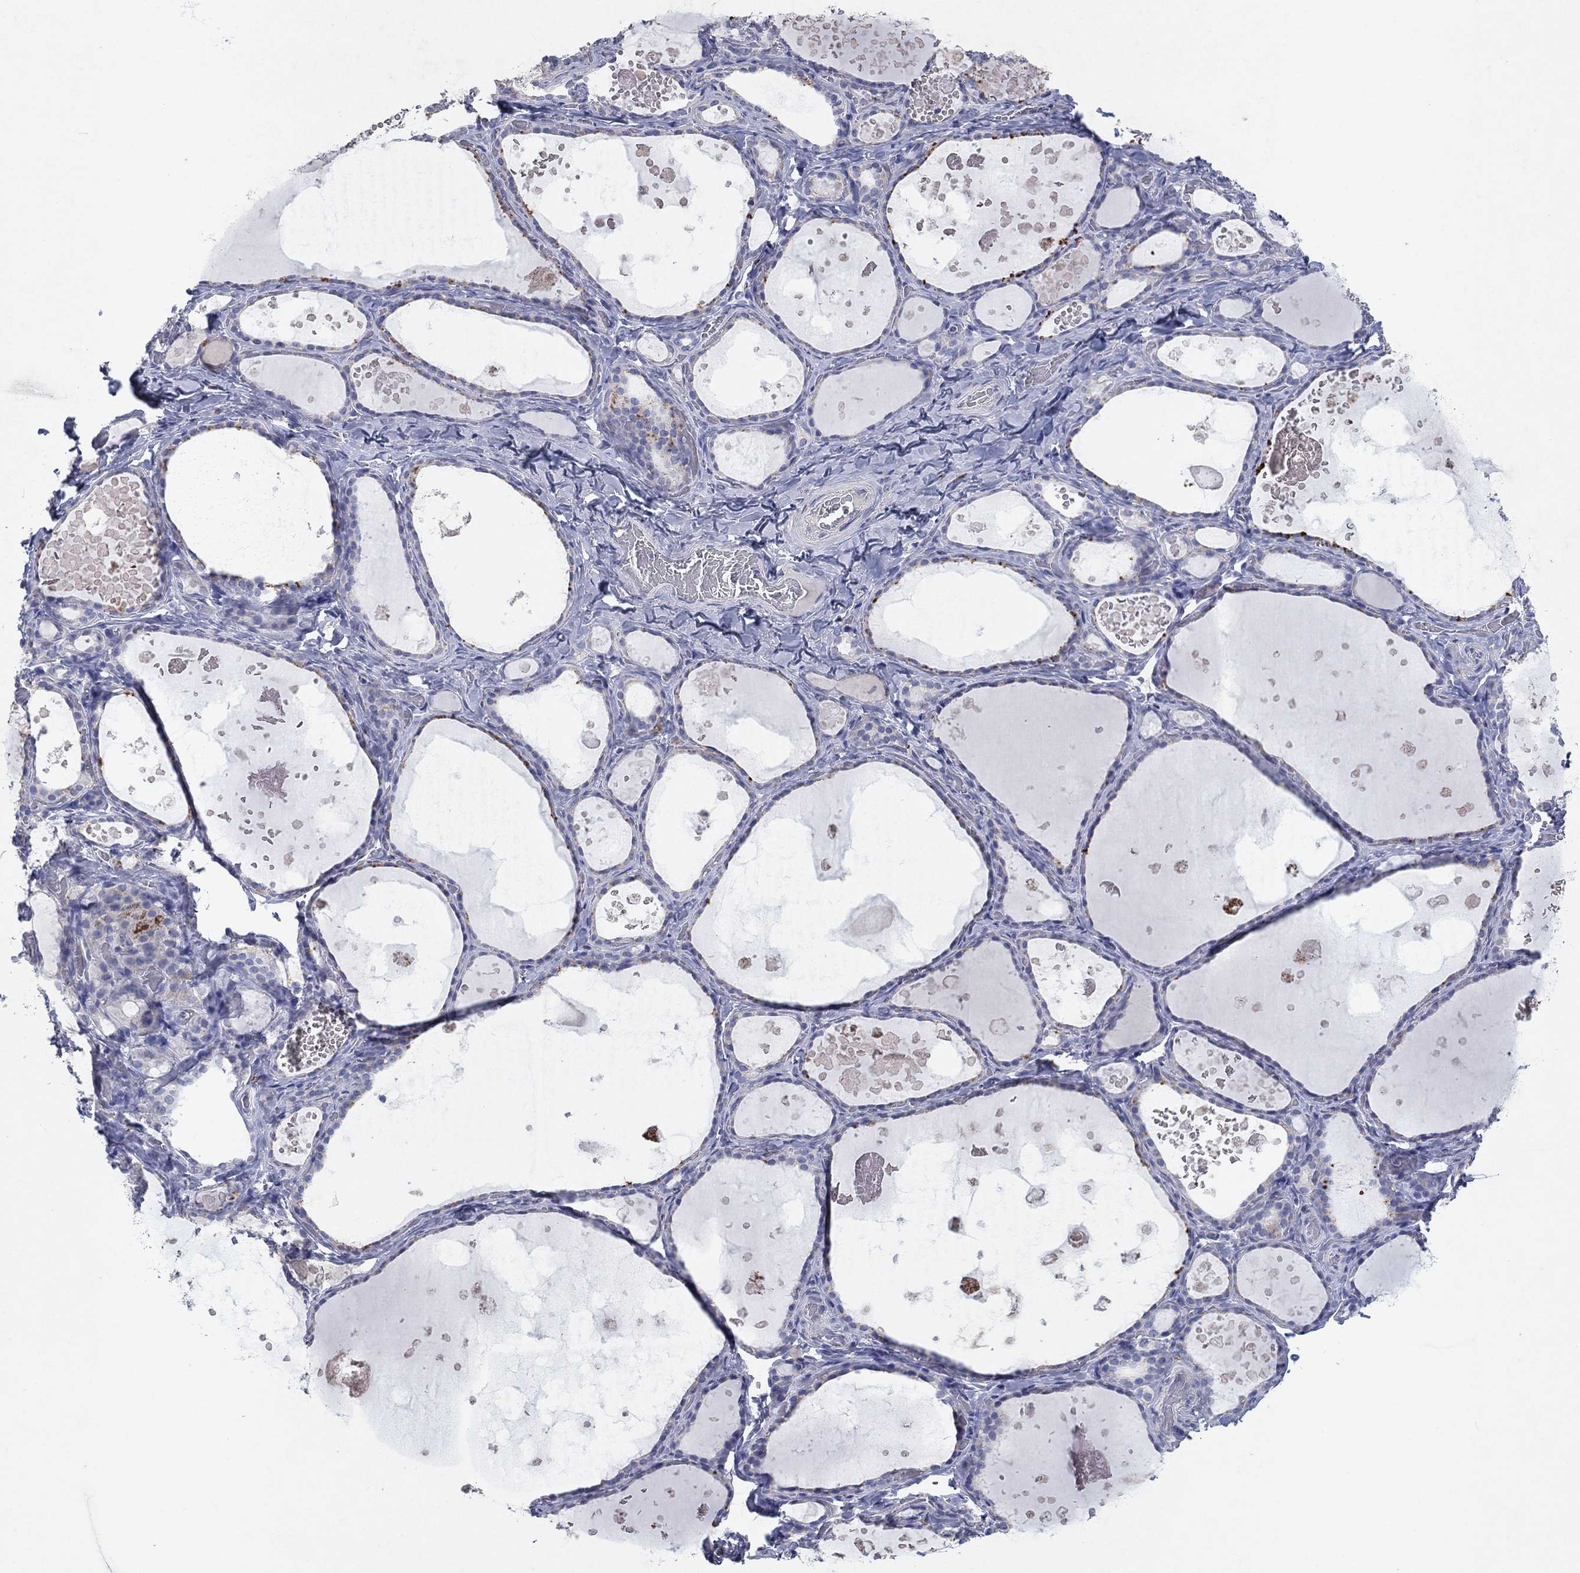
{"staining": {"intensity": "negative", "quantity": "none", "location": "none"}, "tissue": "thyroid gland", "cell_type": "Glandular cells", "image_type": "normal", "snomed": [{"axis": "morphology", "description": "Normal tissue, NOS"}, {"axis": "topography", "description": "Thyroid gland"}], "caption": "Immunohistochemistry (IHC) micrograph of unremarkable thyroid gland: human thyroid gland stained with DAB (3,3'-diaminobenzidine) exhibits no significant protein expression in glandular cells.", "gene": "KRT40", "patient": {"sex": "female", "age": 56}}